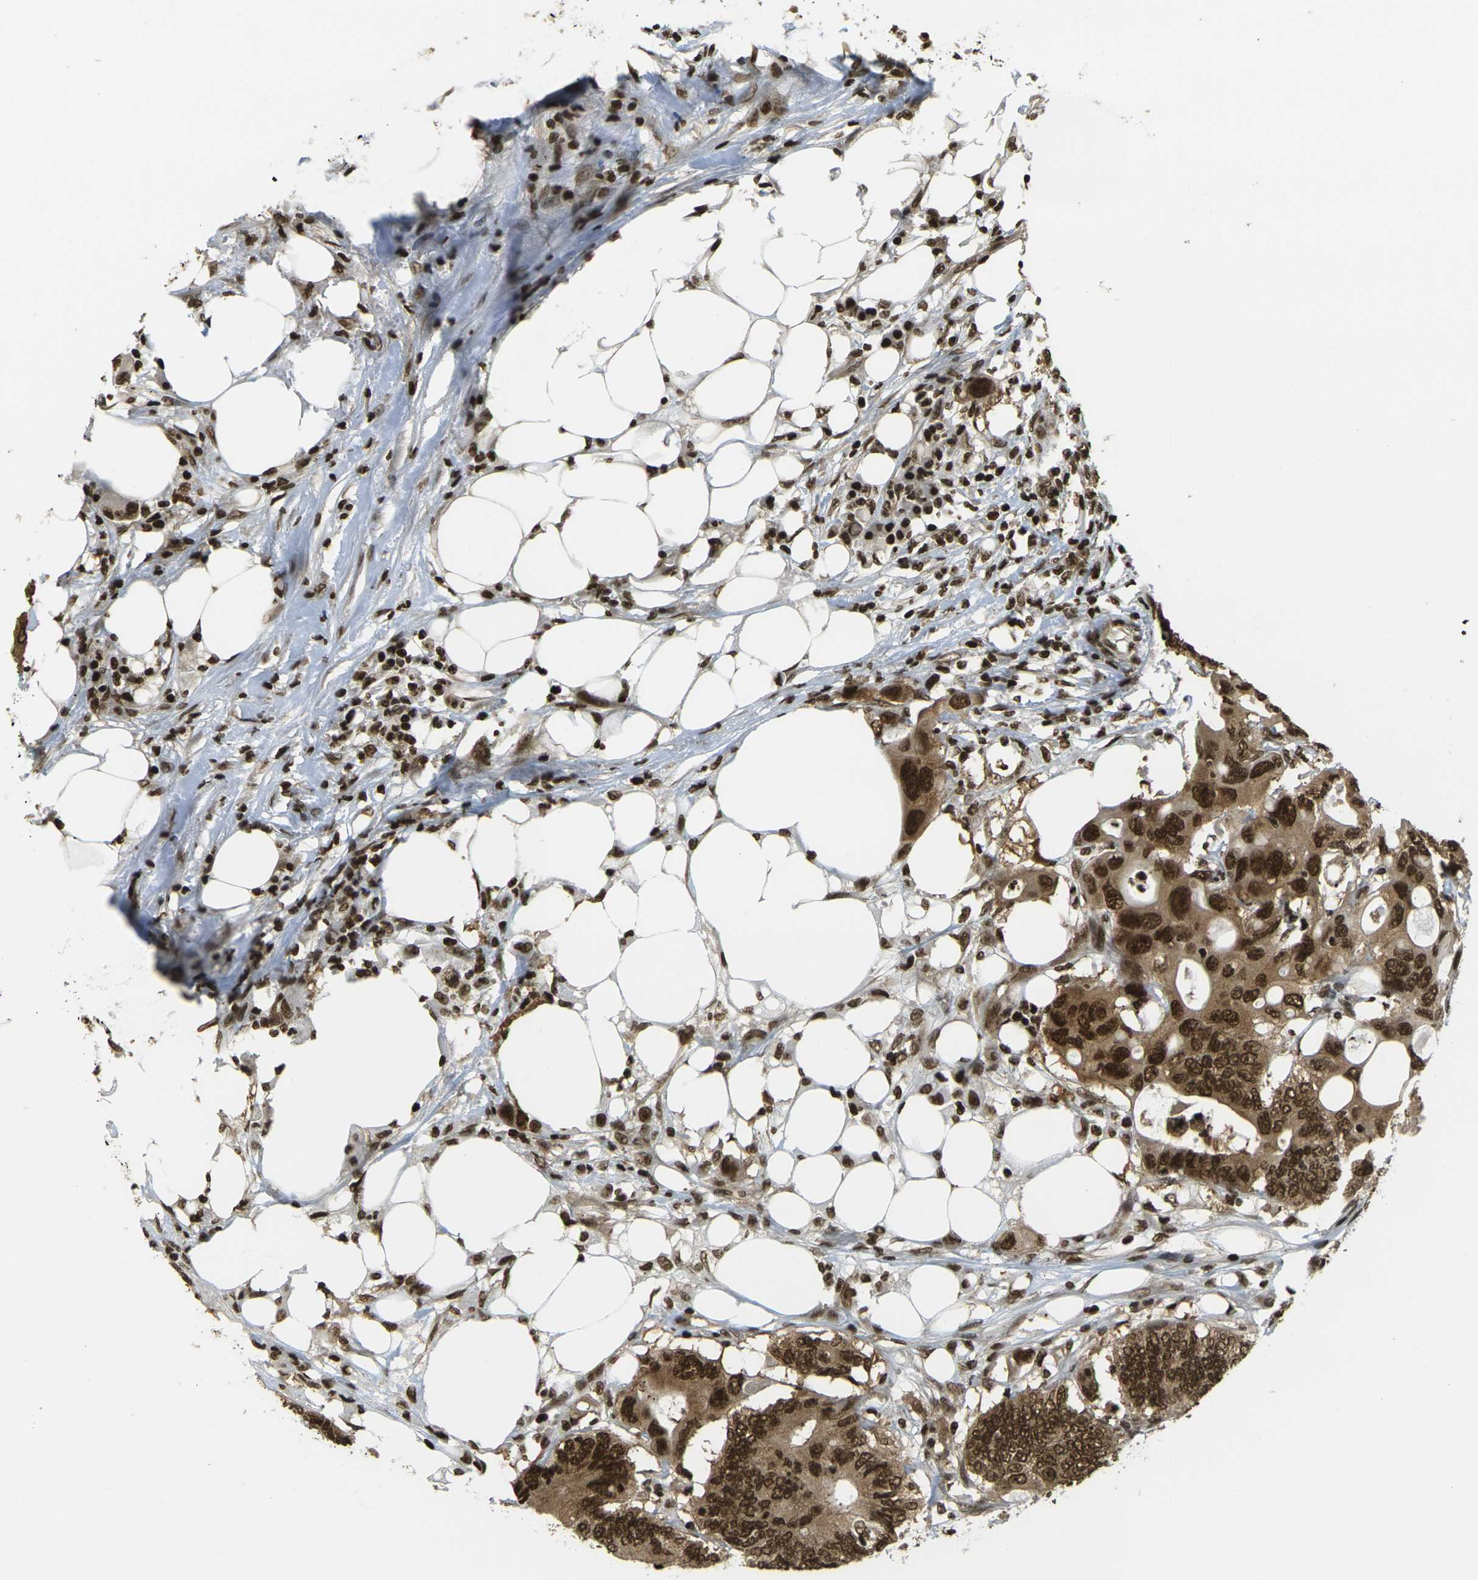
{"staining": {"intensity": "strong", "quantity": ">75%", "location": "cytoplasmic/membranous,nuclear"}, "tissue": "colorectal cancer", "cell_type": "Tumor cells", "image_type": "cancer", "snomed": [{"axis": "morphology", "description": "Adenocarcinoma, NOS"}, {"axis": "topography", "description": "Colon"}], "caption": "High-power microscopy captured an immunohistochemistry (IHC) image of colorectal cancer (adenocarcinoma), revealing strong cytoplasmic/membranous and nuclear staining in about >75% of tumor cells.", "gene": "RUVBL2", "patient": {"sex": "male", "age": 71}}